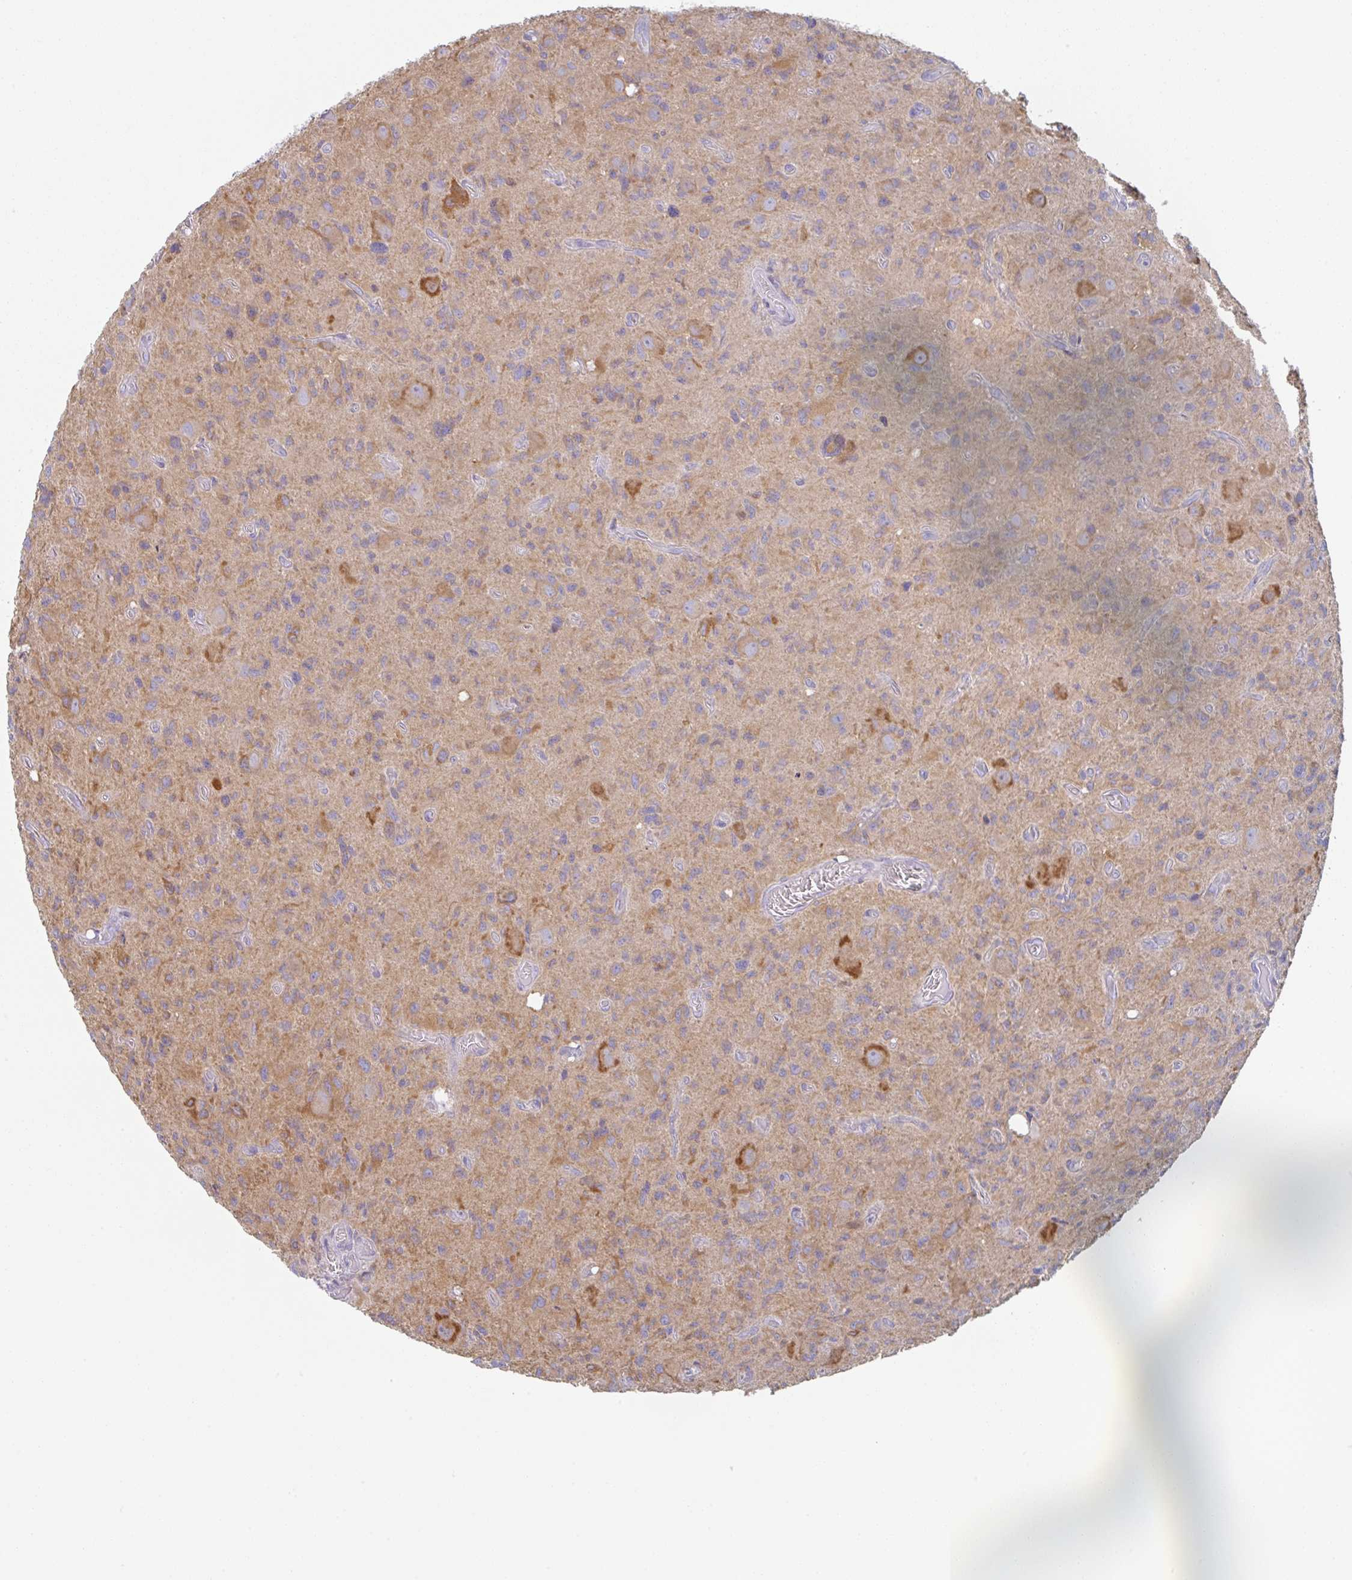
{"staining": {"intensity": "weak", "quantity": ">75%", "location": "cytoplasmic/membranous"}, "tissue": "glioma", "cell_type": "Tumor cells", "image_type": "cancer", "snomed": [{"axis": "morphology", "description": "Glioma, malignant, High grade"}, {"axis": "topography", "description": "Brain"}], "caption": "This histopathology image exhibits malignant high-grade glioma stained with immunohistochemistry (IHC) to label a protein in brown. The cytoplasmic/membranous of tumor cells show weak positivity for the protein. Nuclei are counter-stained blue.", "gene": "AMPD2", "patient": {"sex": "male", "age": 76}}